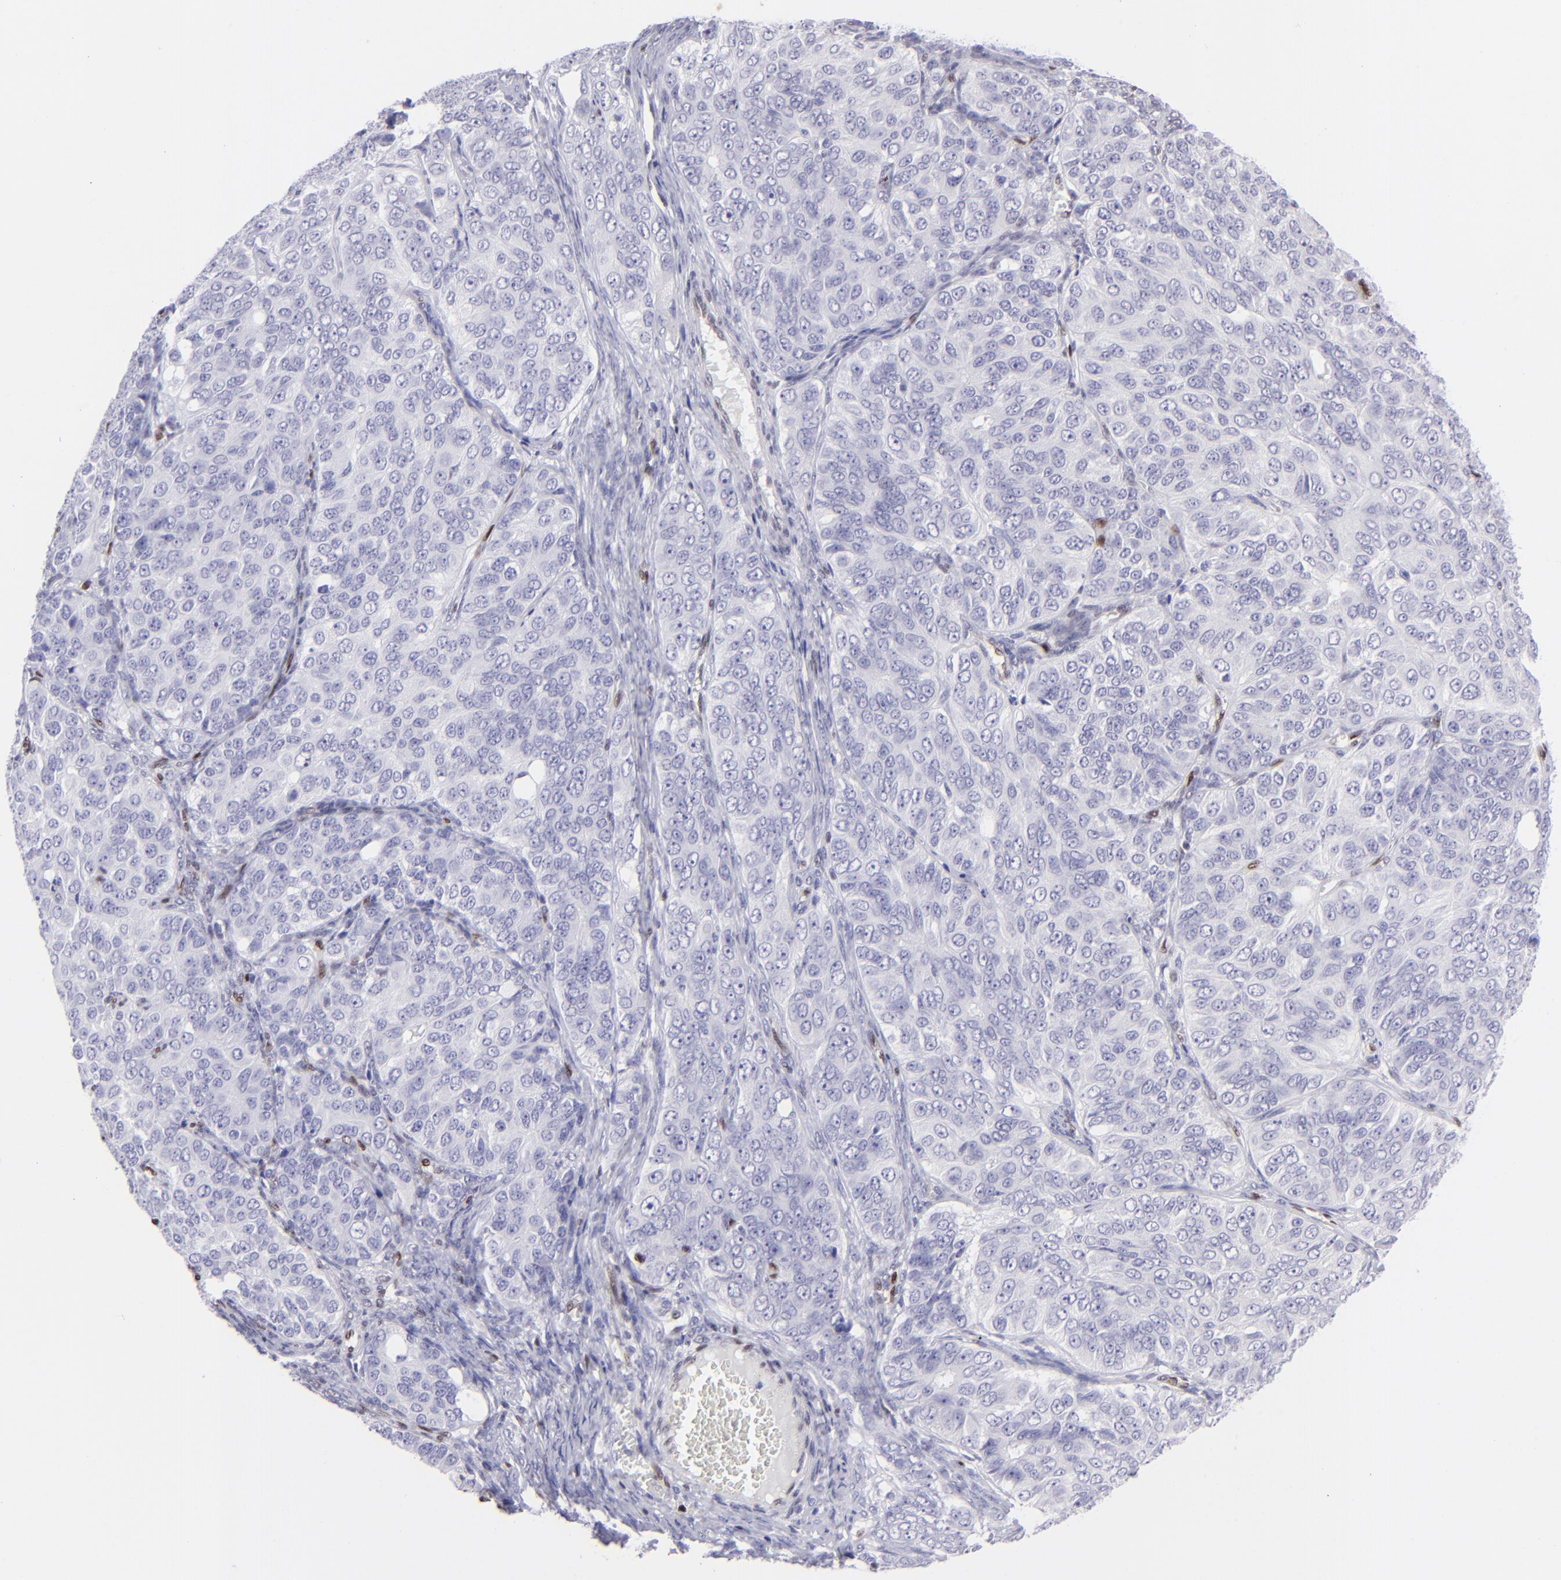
{"staining": {"intensity": "negative", "quantity": "none", "location": "none"}, "tissue": "ovarian cancer", "cell_type": "Tumor cells", "image_type": "cancer", "snomed": [{"axis": "morphology", "description": "Carcinoma, endometroid"}, {"axis": "topography", "description": "Ovary"}], "caption": "A micrograph of ovarian endometroid carcinoma stained for a protein shows no brown staining in tumor cells. Brightfield microscopy of IHC stained with DAB (brown) and hematoxylin (blue), captured at high magnification.", "gene": "ETS1", "patient": {"sex": "female", "age": 51}}